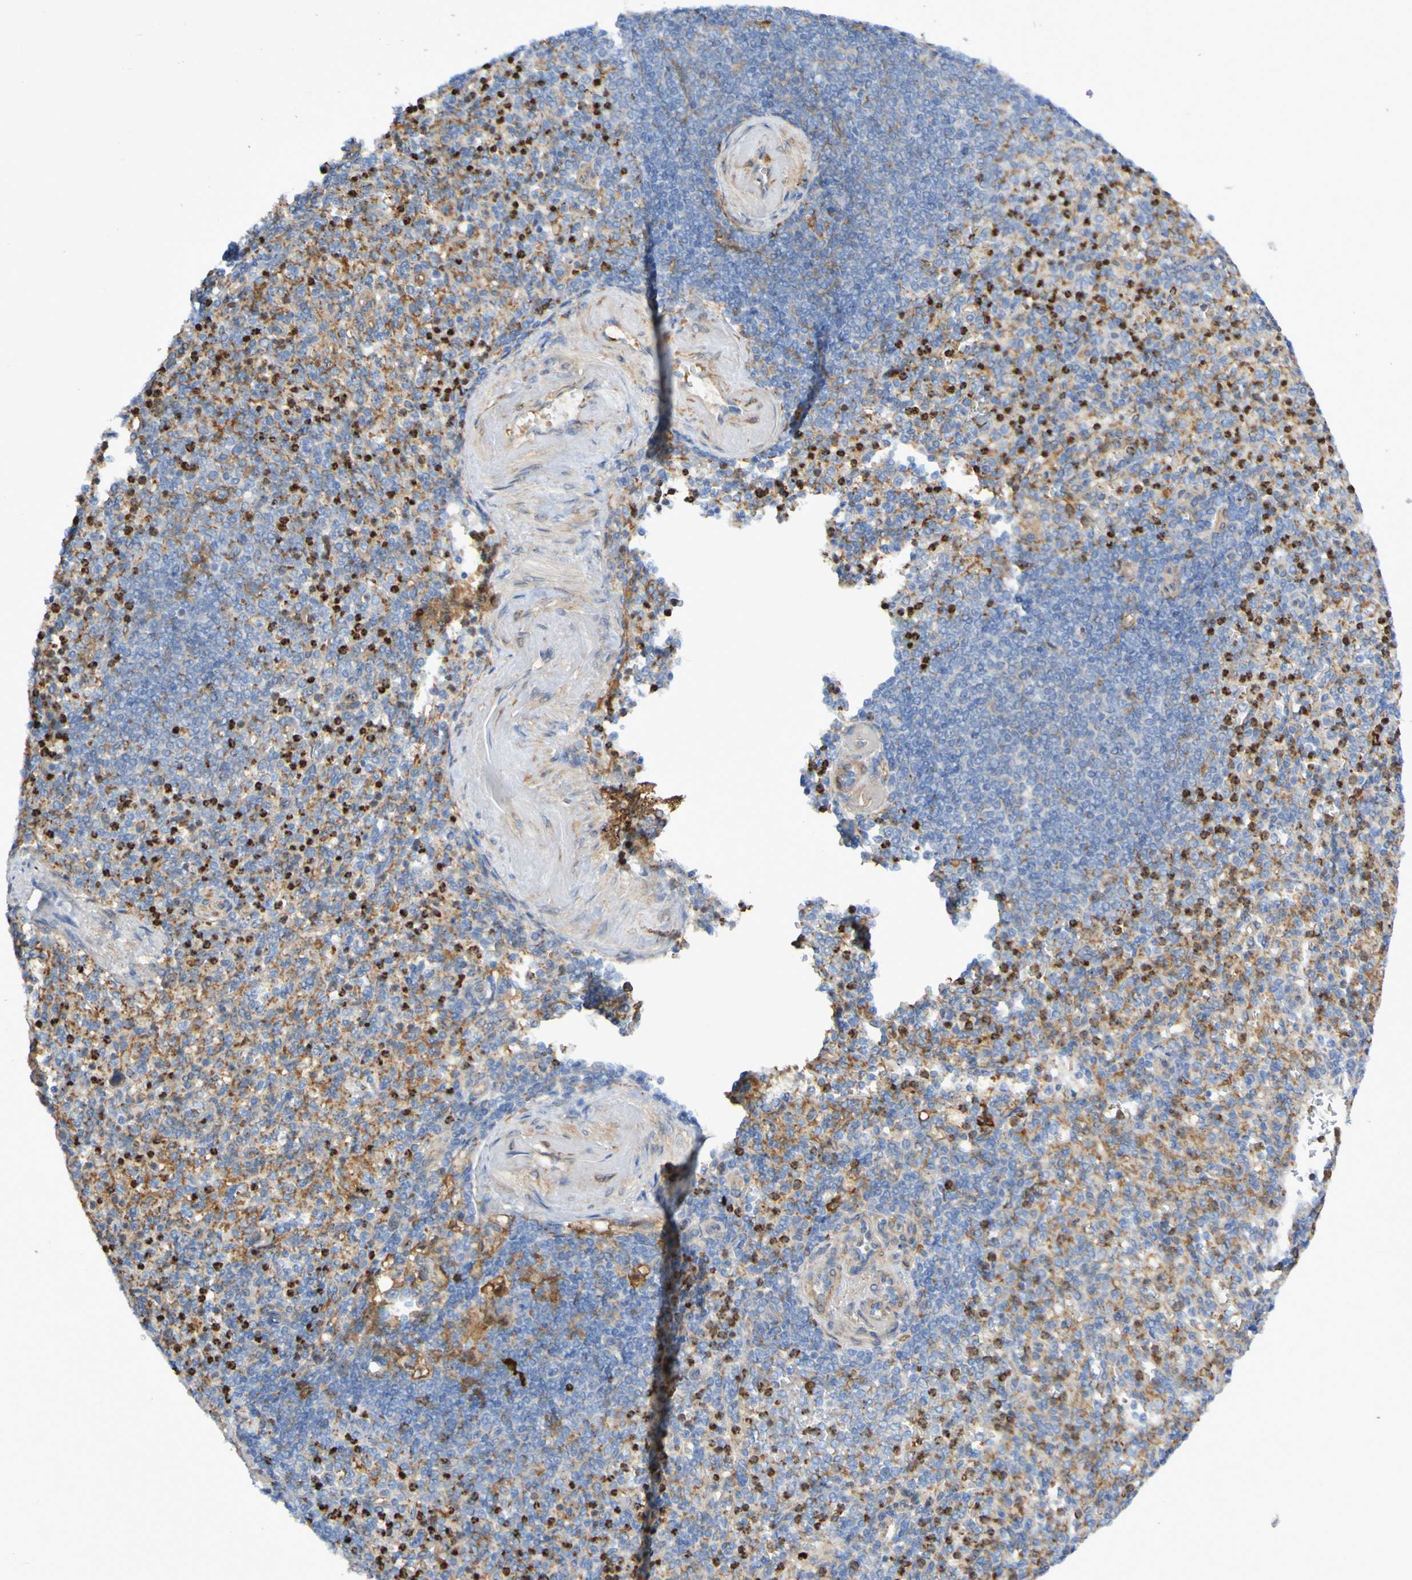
{"staining": {"intensity": "strong", "quantity": "25%-75%", "location": "cytoplasmic/membranous"}, "tissue": "spleen", "cell_type": "Cells in red pulp", "image_type": "normal", "snomed": [{"axis": "morphology", "description": "Normal tissue, NOS"}, {"axis": "topography", "description": "Spleen"}], "caption": "Immunohistochemical staining of unremarkable human spleen demonstrates high levels of strong cytoplasmic/membranous positivity in about 25%-75% of cells in red pulp.", "gene": "SCRG1", "patient": {"sex": "female", "age": 74}}